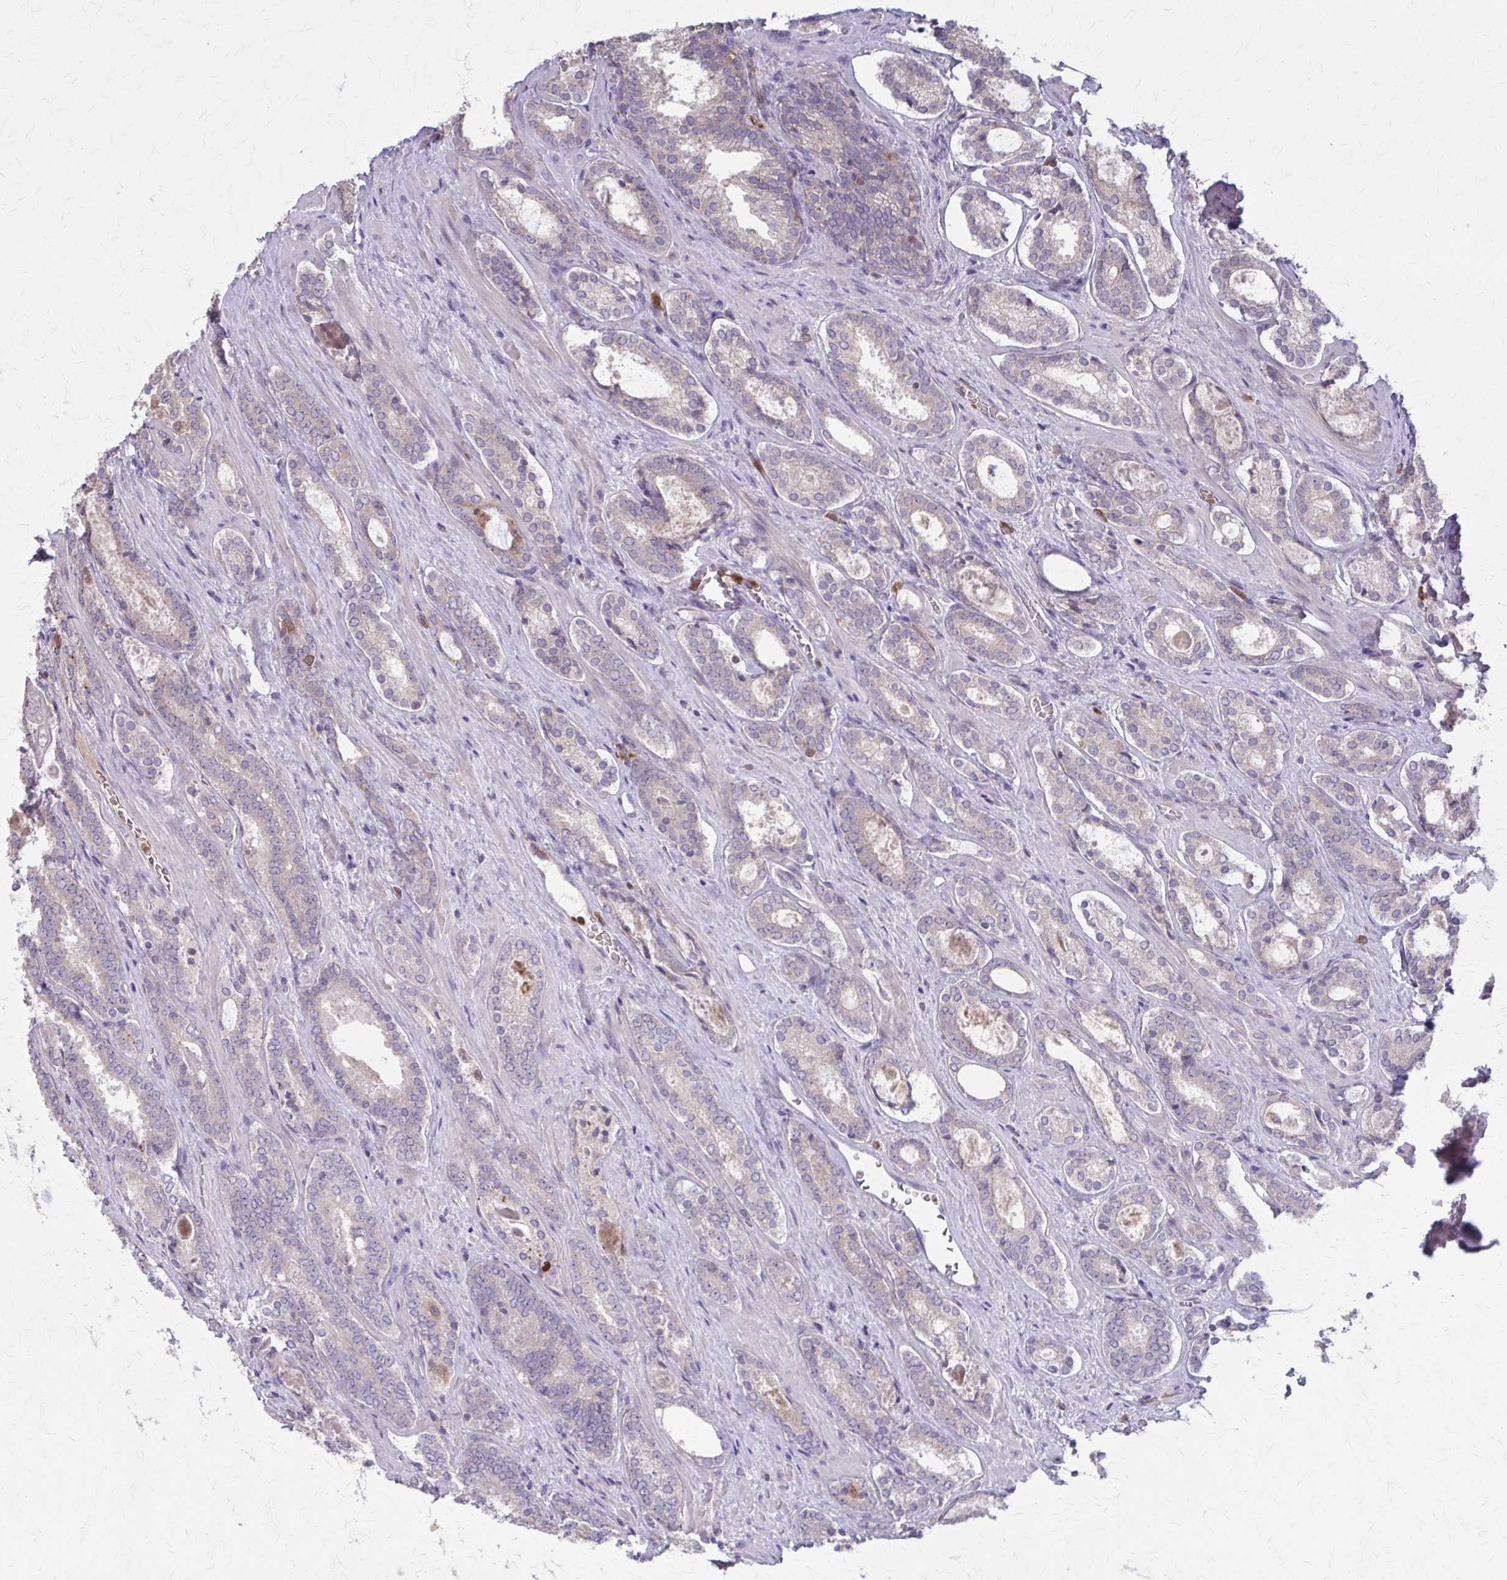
{"staining": {"intensity": "negative", "quantity": "none", "location": "none"}, "tissue": "prostate cancer", "cell_type": "Tumor cells", "image_type": "cancer", "snomed": [{"axis": "morphology", "description": "Adenocarcinoma, Low grade"}, {"axis": "topography", "description": "Prostate"}], "caption": "IHC micrograph of prostate cancer (adenocarcinoma (low-grade)) stained for a protein (brown), which reveals no positivity in tumor cells.", "gene": "NRBF2", "patient": {"sex": "male", "age": 62}}